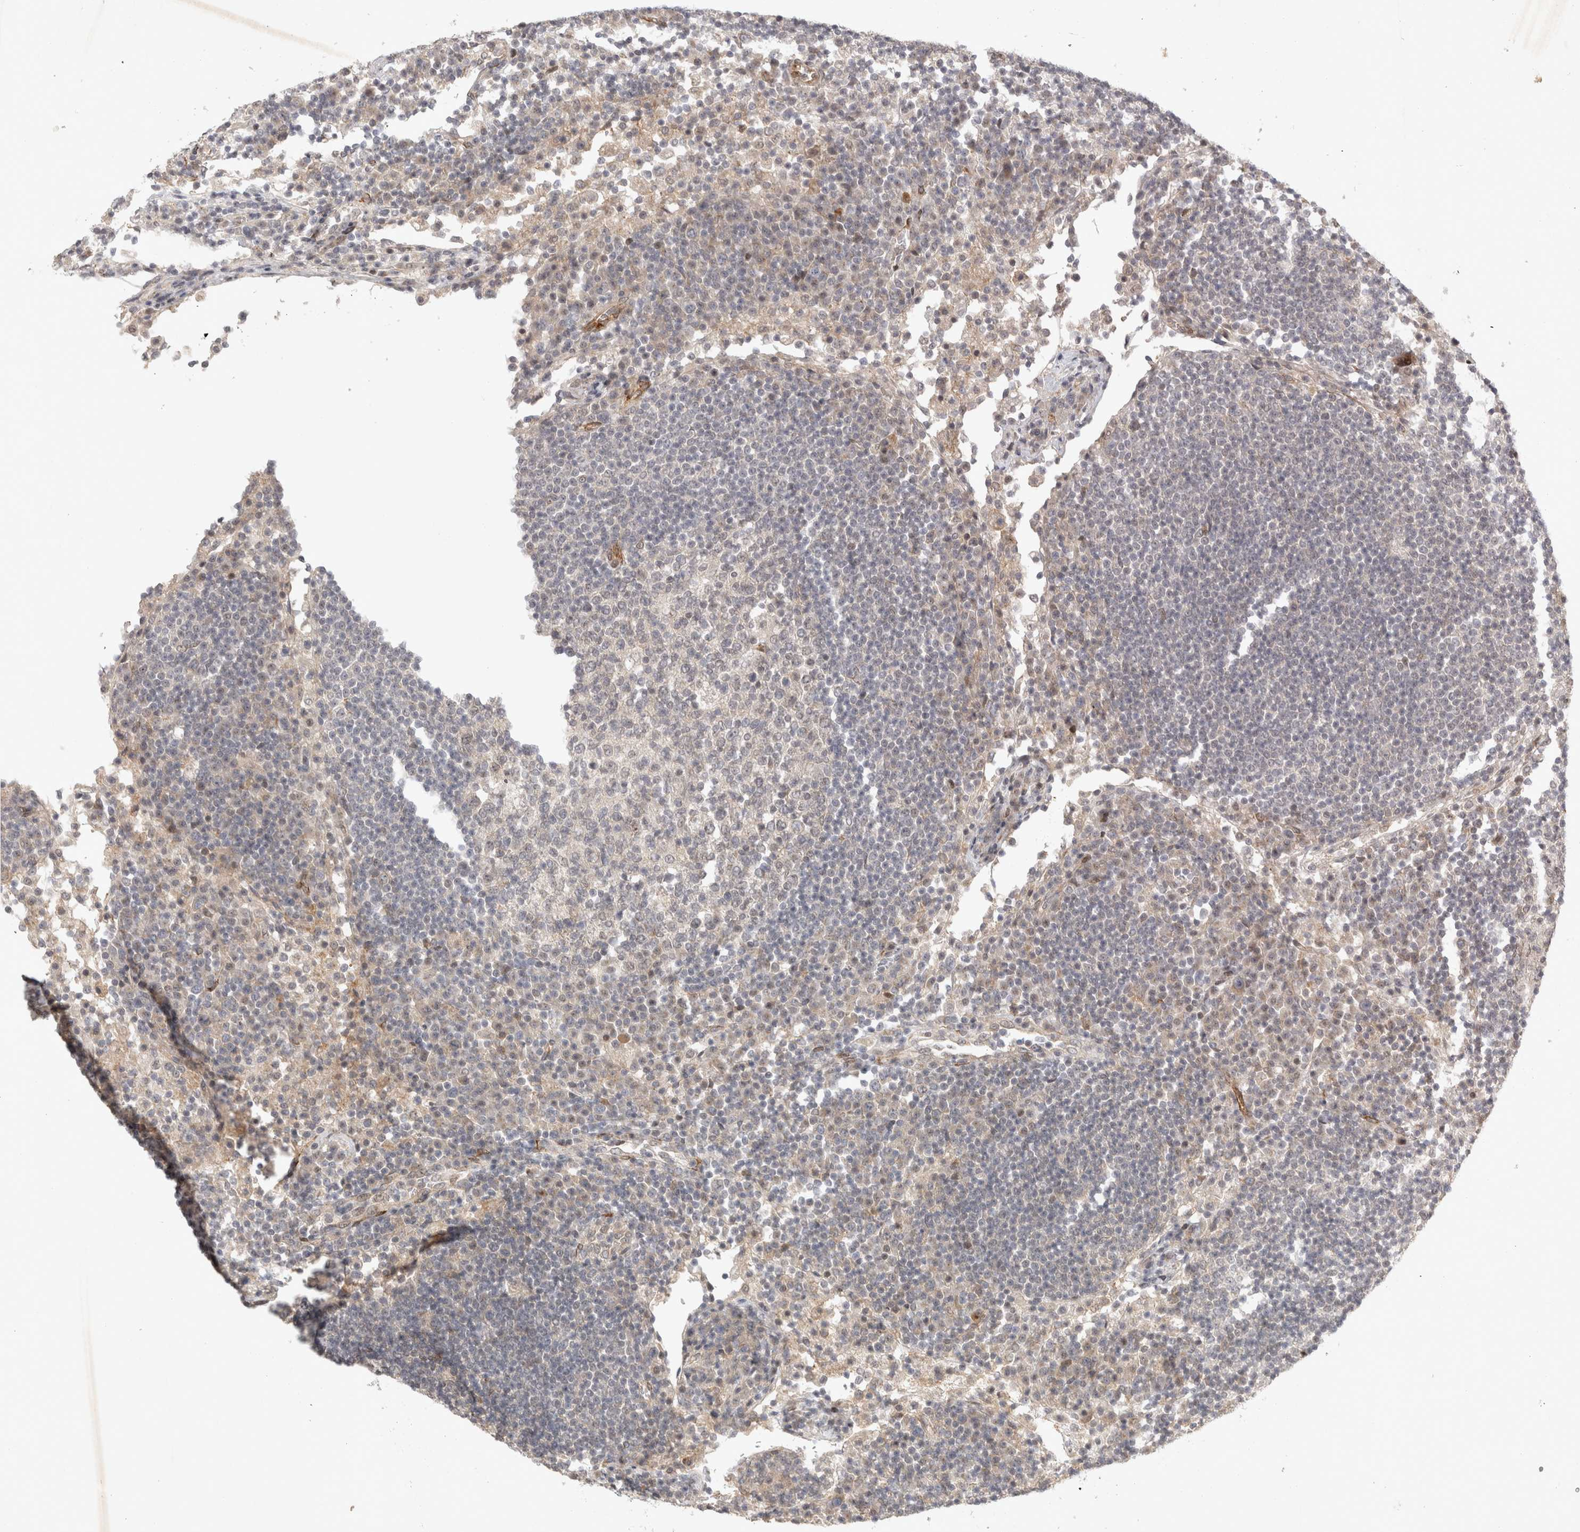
{"staining": {"intensity": "negative", "quantity": "none", "location": "none"}, "tissue": "lymph node", "cell_type": "Germinal center cells", "image_type": "normal", "snomed": [{"axis": "morphology", "description": "Normal tissue, NOS"}, {"axis": "topography", "description": "Lymph node"}], "caption": "The micrograph displays no significant staining in germinal center cells of lymph node. (DAB (3,3'-diaminobenzidine) IHC with hematoxylin counter stain).", "gene": "ZNF318", "patient": {"sex": "female", "age": 53}}